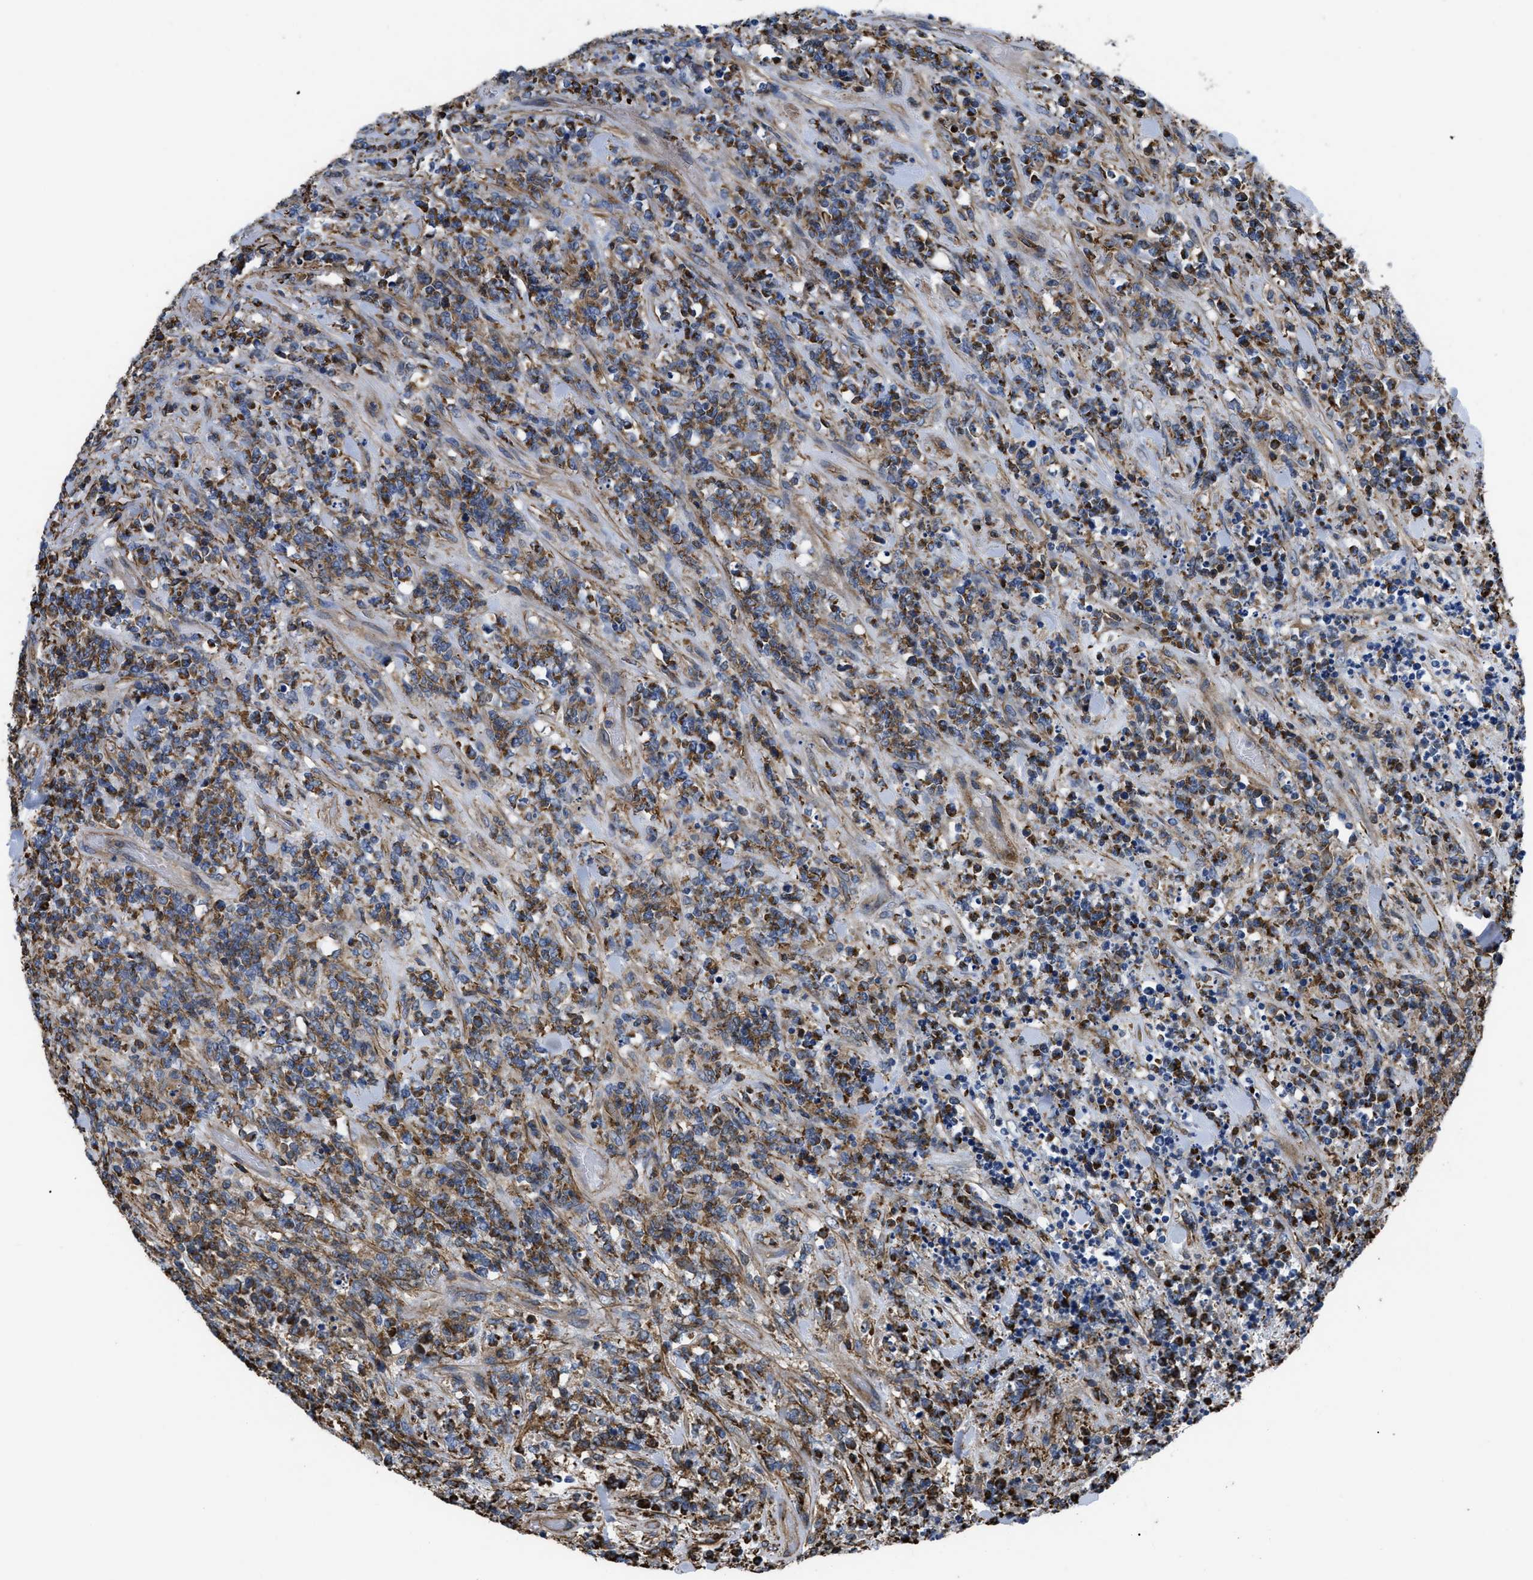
{"staining": {"intensity": "moderate", "quantity": ">75%", "location": "cytoplasmic/membranous"}, "tissue": "lymphoma", "cell_type": "Tumor cells", "image_type": "cancer", "snomed": [{"axis": "morphology", "description": "Malignant lymphoma, non-Hodgkin's type, High grade"}, {"axis": "topography", "description": "Soft tissue"}], "caption": "Immunohistochemical staining of malignant lymphoma, non-Hodgkin's type (high-grade) demonstrates medium levels of moderate cytoplasmic/membranous positivity in approximately >75% of tumor cells.", "gene": "SCUBE2", "patient": {"sex": "male", "age": 18}}